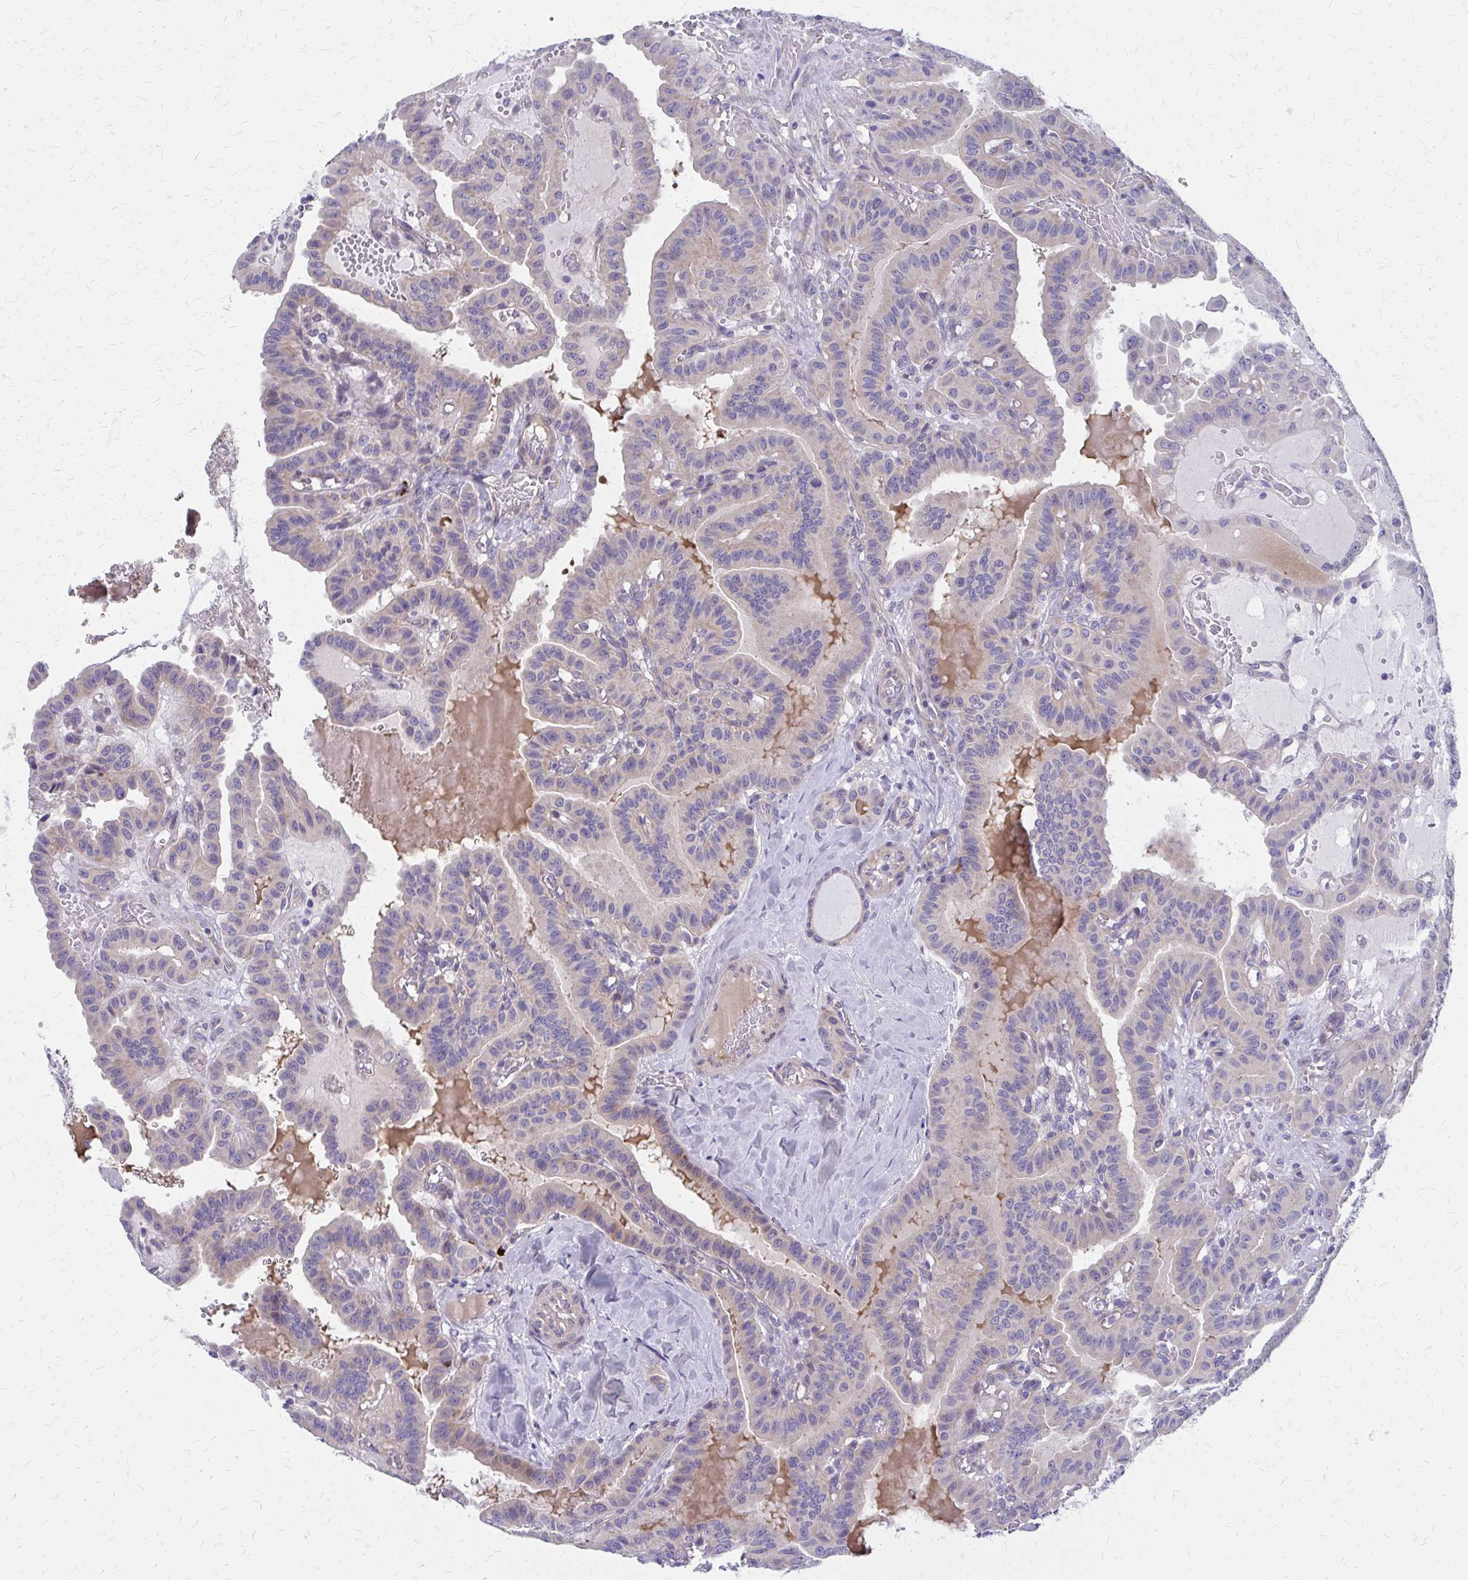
{"staining": {"intensity": "weak", "quantity": "<25%", "location": "cytoplasmic/membranous"}, "tissue": "thyroid cancer", "cell_type": "Tumor cells", "image_type": "cancer", "snomed": [{"axis": "morphology", "description": "Papillary adenocarcinoma, NOS"}, {"axis": "topography", "description": "Thyroid gland"}], "caption": "This photomicrograph is of thyroid papillary adenocarcinoma stained with immunohistochemistry to label a protein in brown with the nuclei are counter-stained blue. There is no positivity in tumor cells. (DAB IHC visualized using brightfield microscopy, high magnification).", "gene": "GLYATL2", "patient": {"sex": "male", "age": 87}}